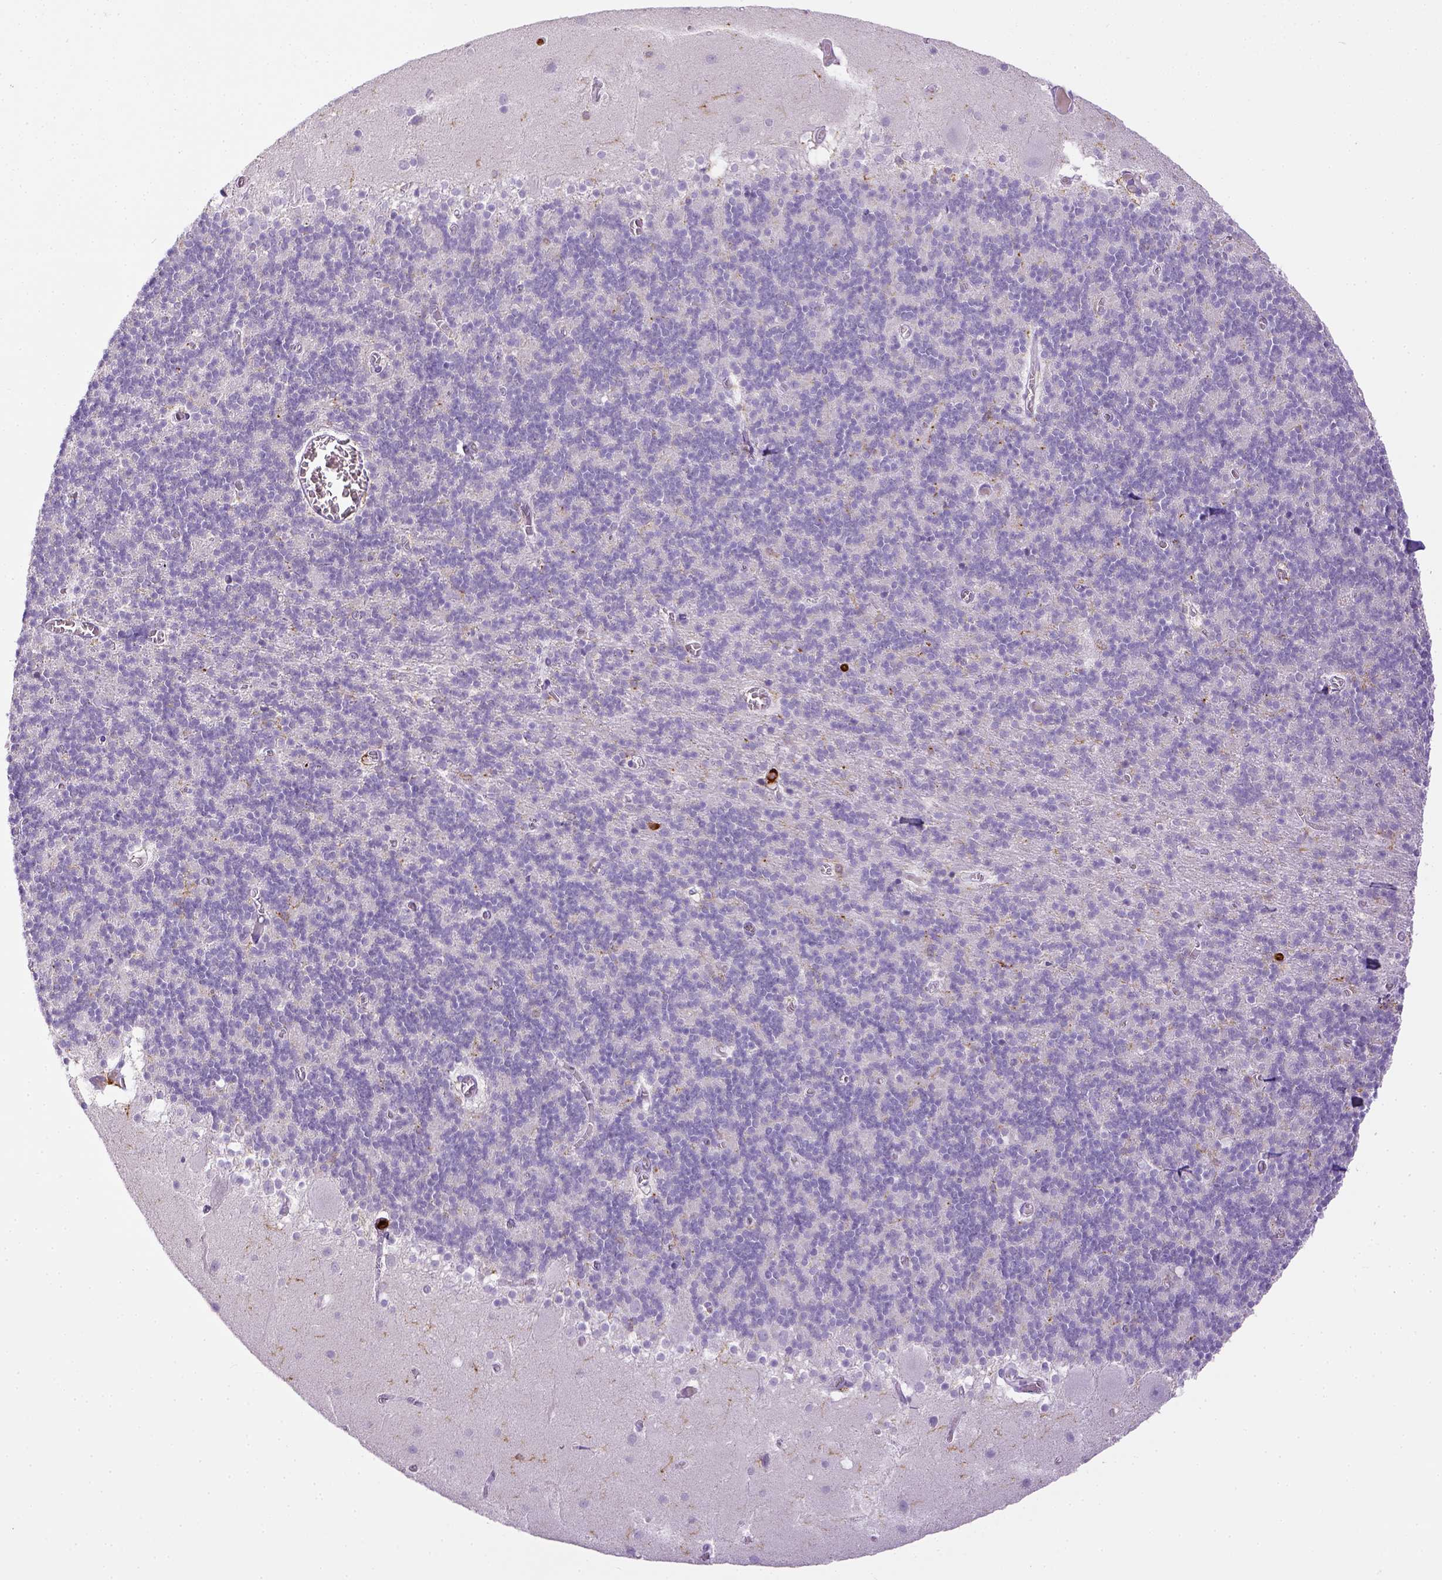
{"staining": {"intensity": "negative", "quantity": "none", "location": "none"}, "tissue": "cerebellum", "cell_type": "Cells in granular layer", "image_type": "normal", "snomed": [{"axis": "morphology", "description": "Normal tissue, NOS"}, {"axis": "topography", "description": "Cerebellum"}], "caption": "Immunohistochemistry (IHC) of unremarkable cerebellum shows no expression in cells in granular layer. The staining is performed using DAB (3,3'-diaminobenzidine) brown chromogen with nuclei counter-stained in using hematoxylin.", "gene": "ITGAM", "patient": {"sex": "male", "age": 70}}